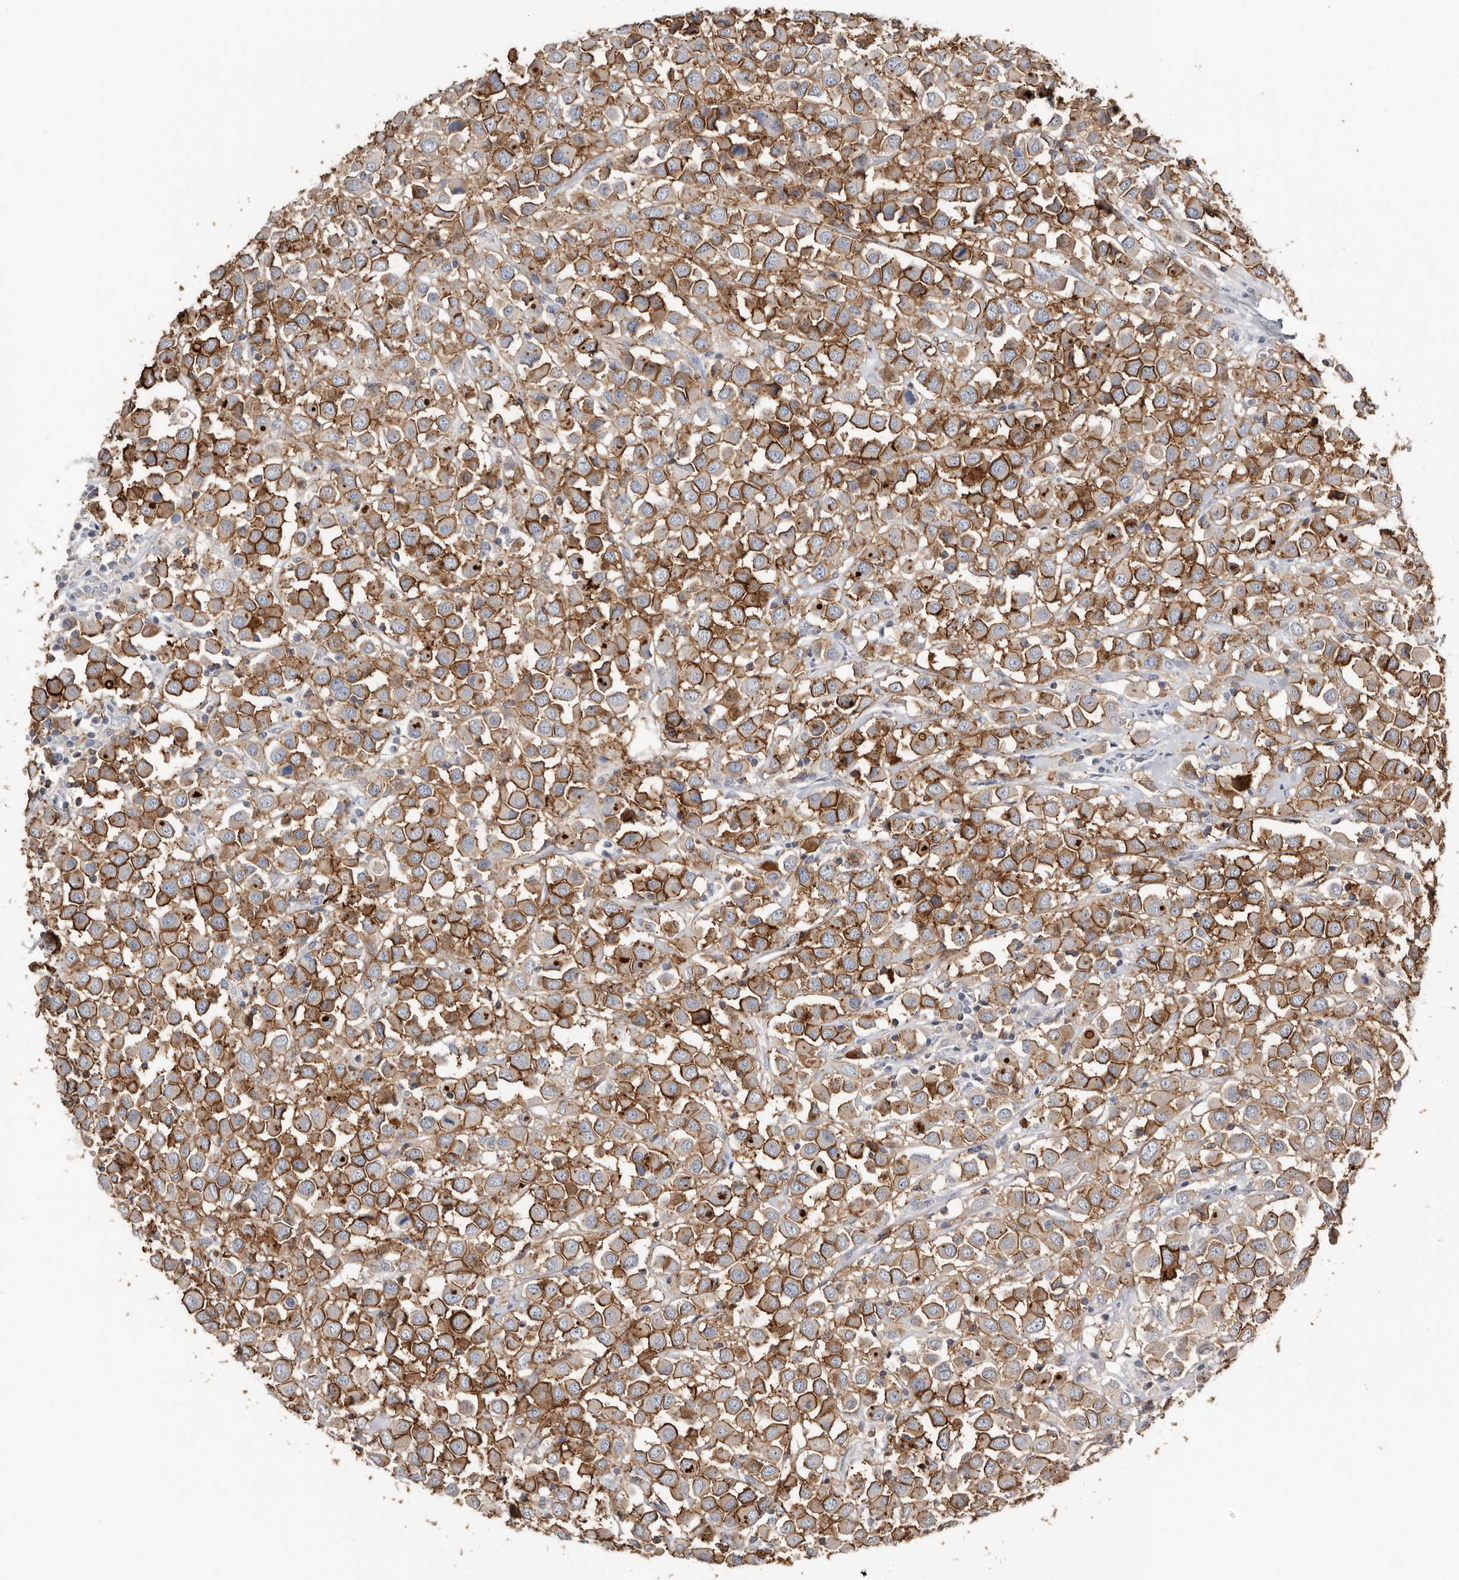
{"staining": {"intensity": "strong", "quantity": "25%-75%", "location": "cytoplasmic/membranous"}, "tissue": "breast cancer", "cell_type": "Tumor cells", "image_type": "cancer", "snomed": [{"axis": "morphology", "description": "Duct carcinoma"}, {"axis": "topography", "description": "Breast"}], "caption": "Immunohistochemical staining of human breast cancer (infiltrating ductal carcinoma) demonstrates high levels of strong cytoplasmic/membranous protein staining in about 25%-75% of tumor cells.", "gene": "S100A14", "patient": {"sex": "female", "age": 61}}